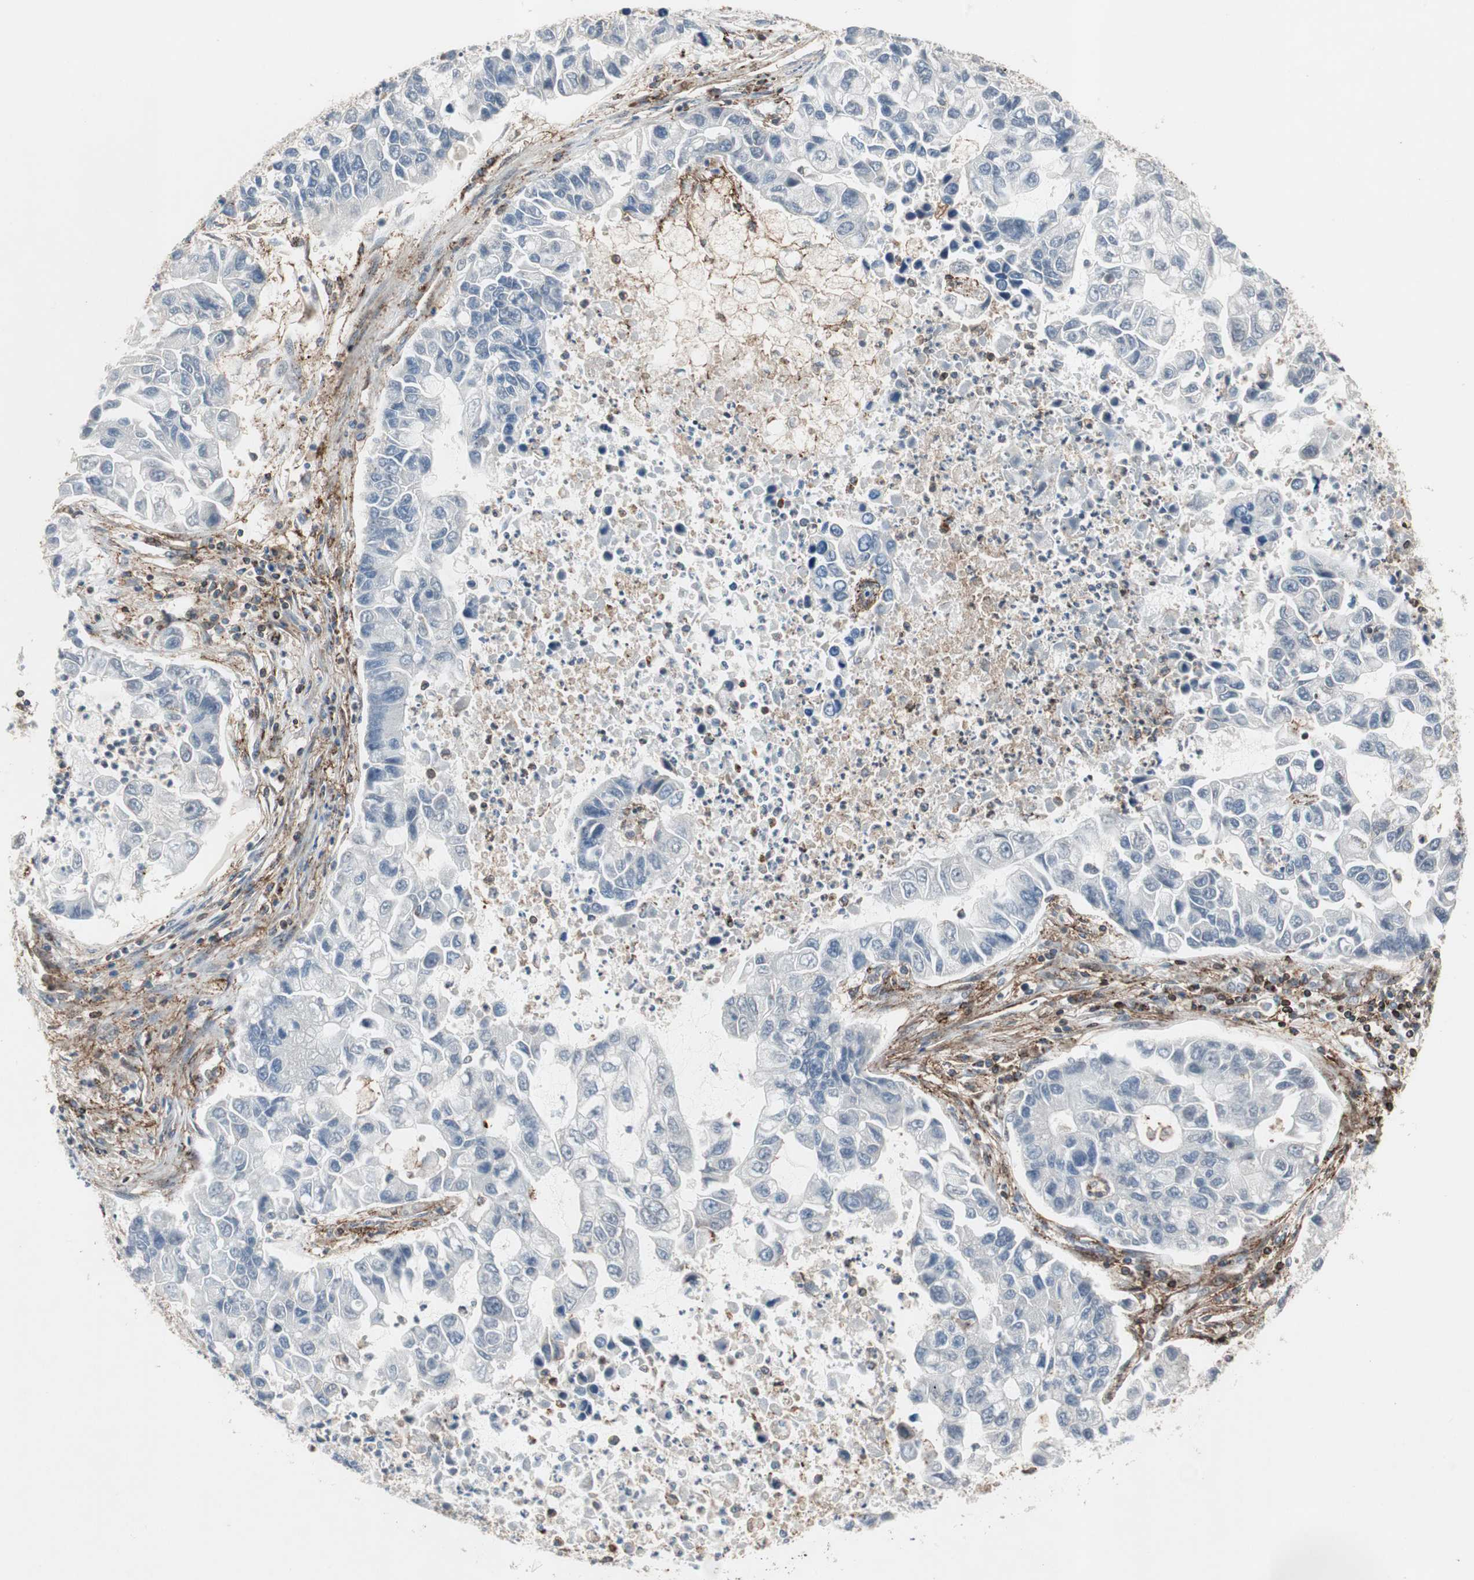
{"staining": {"intensity": "negative", "quantity": "none", "location": "none"}, "tissue": "lung cancer", "cell_type": "Tumor cells", "image_type": "cancer", "snomed": [{"axis": "morphology", "description": "Adenocarcinoma, NOS"}, {"axis": "topography", "description": "Lung"}], "caption": "An image of lung cancer (adenocarcinoma) stained for a protein demonstrates no brown staining in tumor cells.", "gene": "GRHL1", "patient": {"sex": "female", "age": 51}}